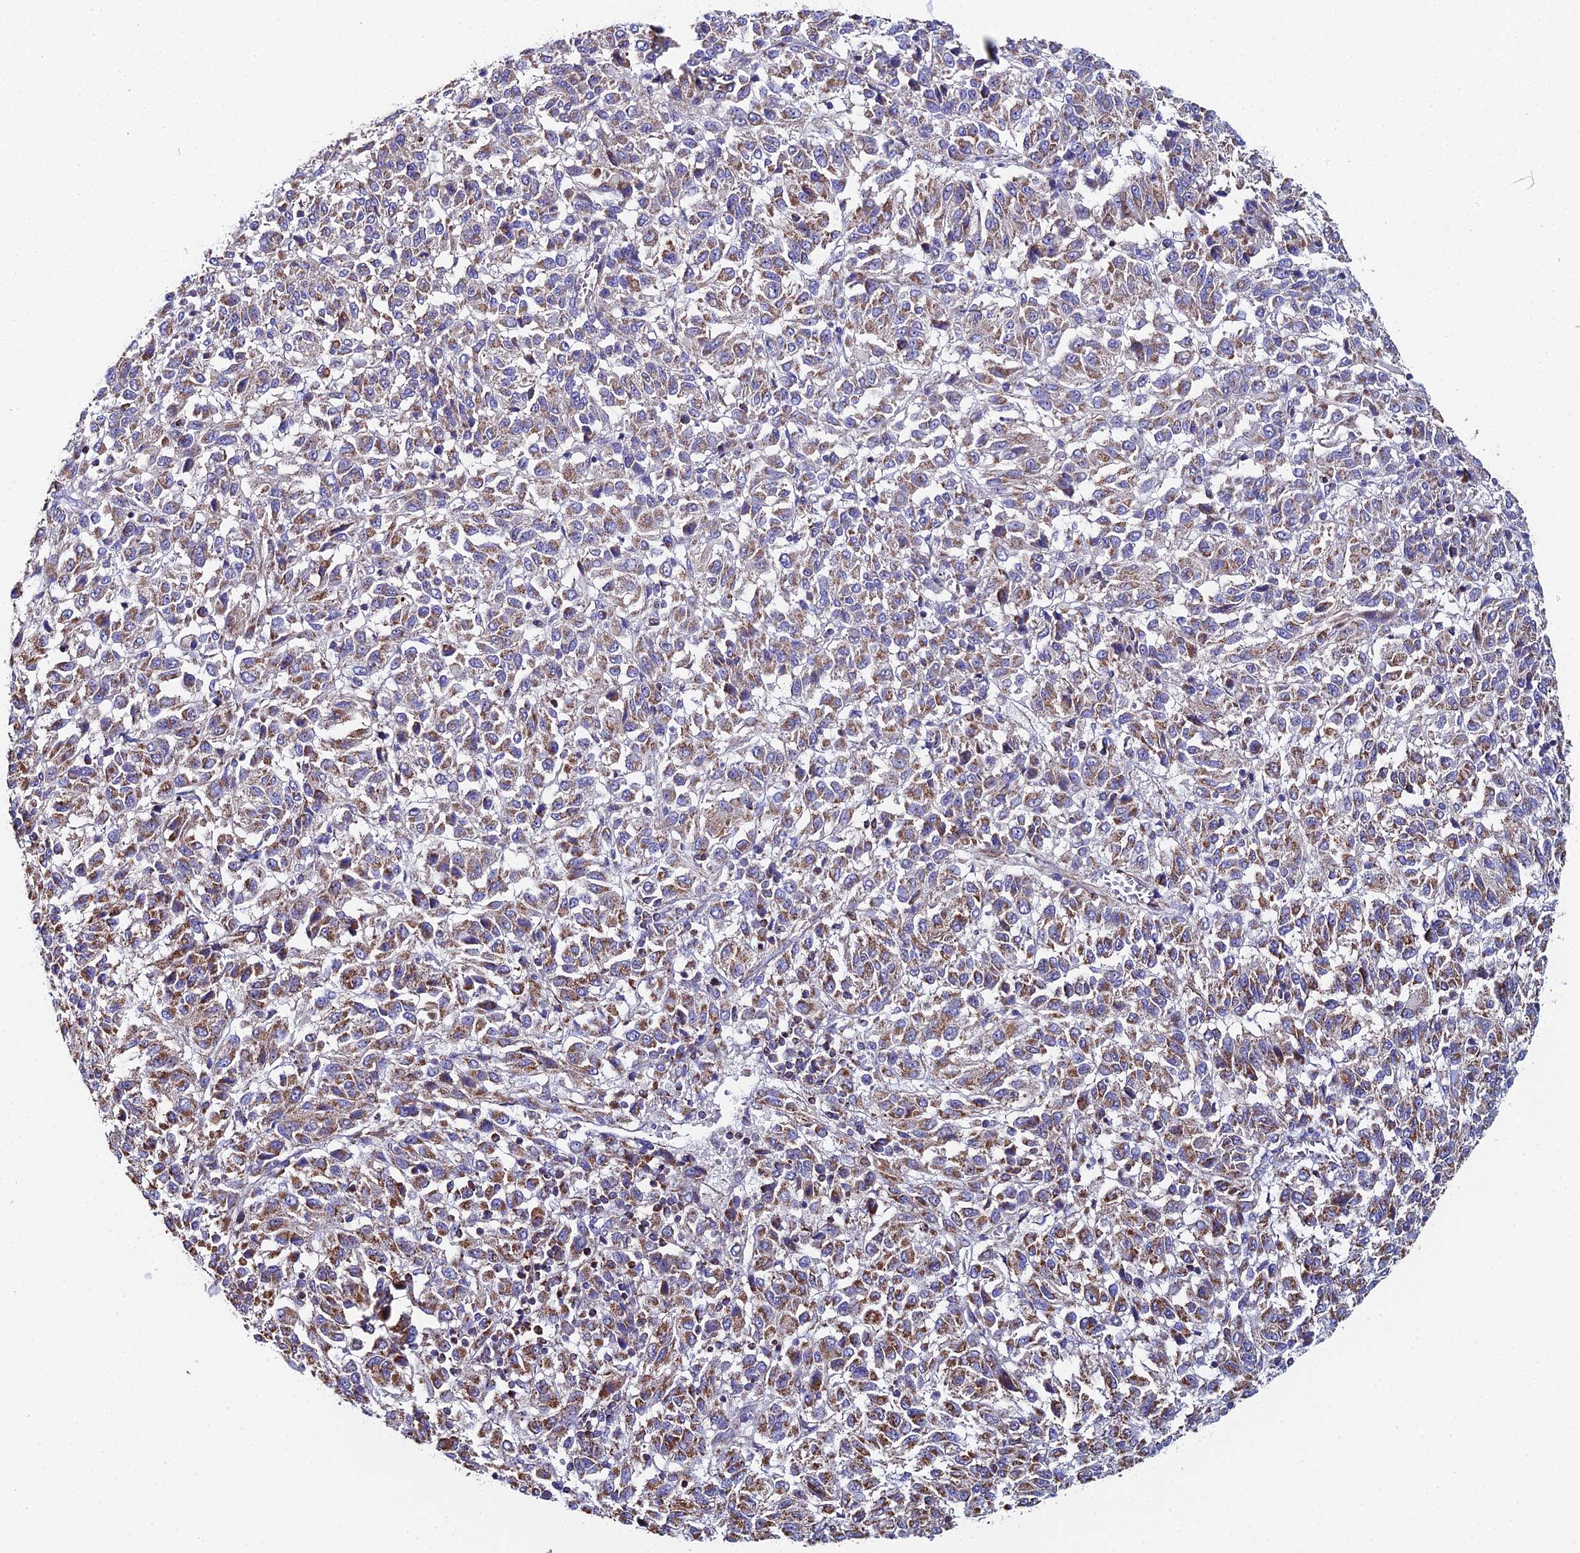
{"staining": {"intensity": "moderate", "quantity": ">75%", "location": "cytoplasmic/membranous"}, "tissue": "melanoma", "cell_type": "Tumor cells", "image_type": "cancer", "snomed": [{"axis": "morphology", "description": "Malignant melanoma, Metastatic site"}, {"axis": "topography", "description": "Lung"}], "caption": "Moderate cytoplasmic/membranous protein staining is appreciated in approximately >75% of tumor cells in melanoma. Immunohistochemistry (ihc) stains the protein of interest in brown and the nuclei are stained blue.", "gene": "SPOCK2", "patient": {"sex": "male", "age": 64}}